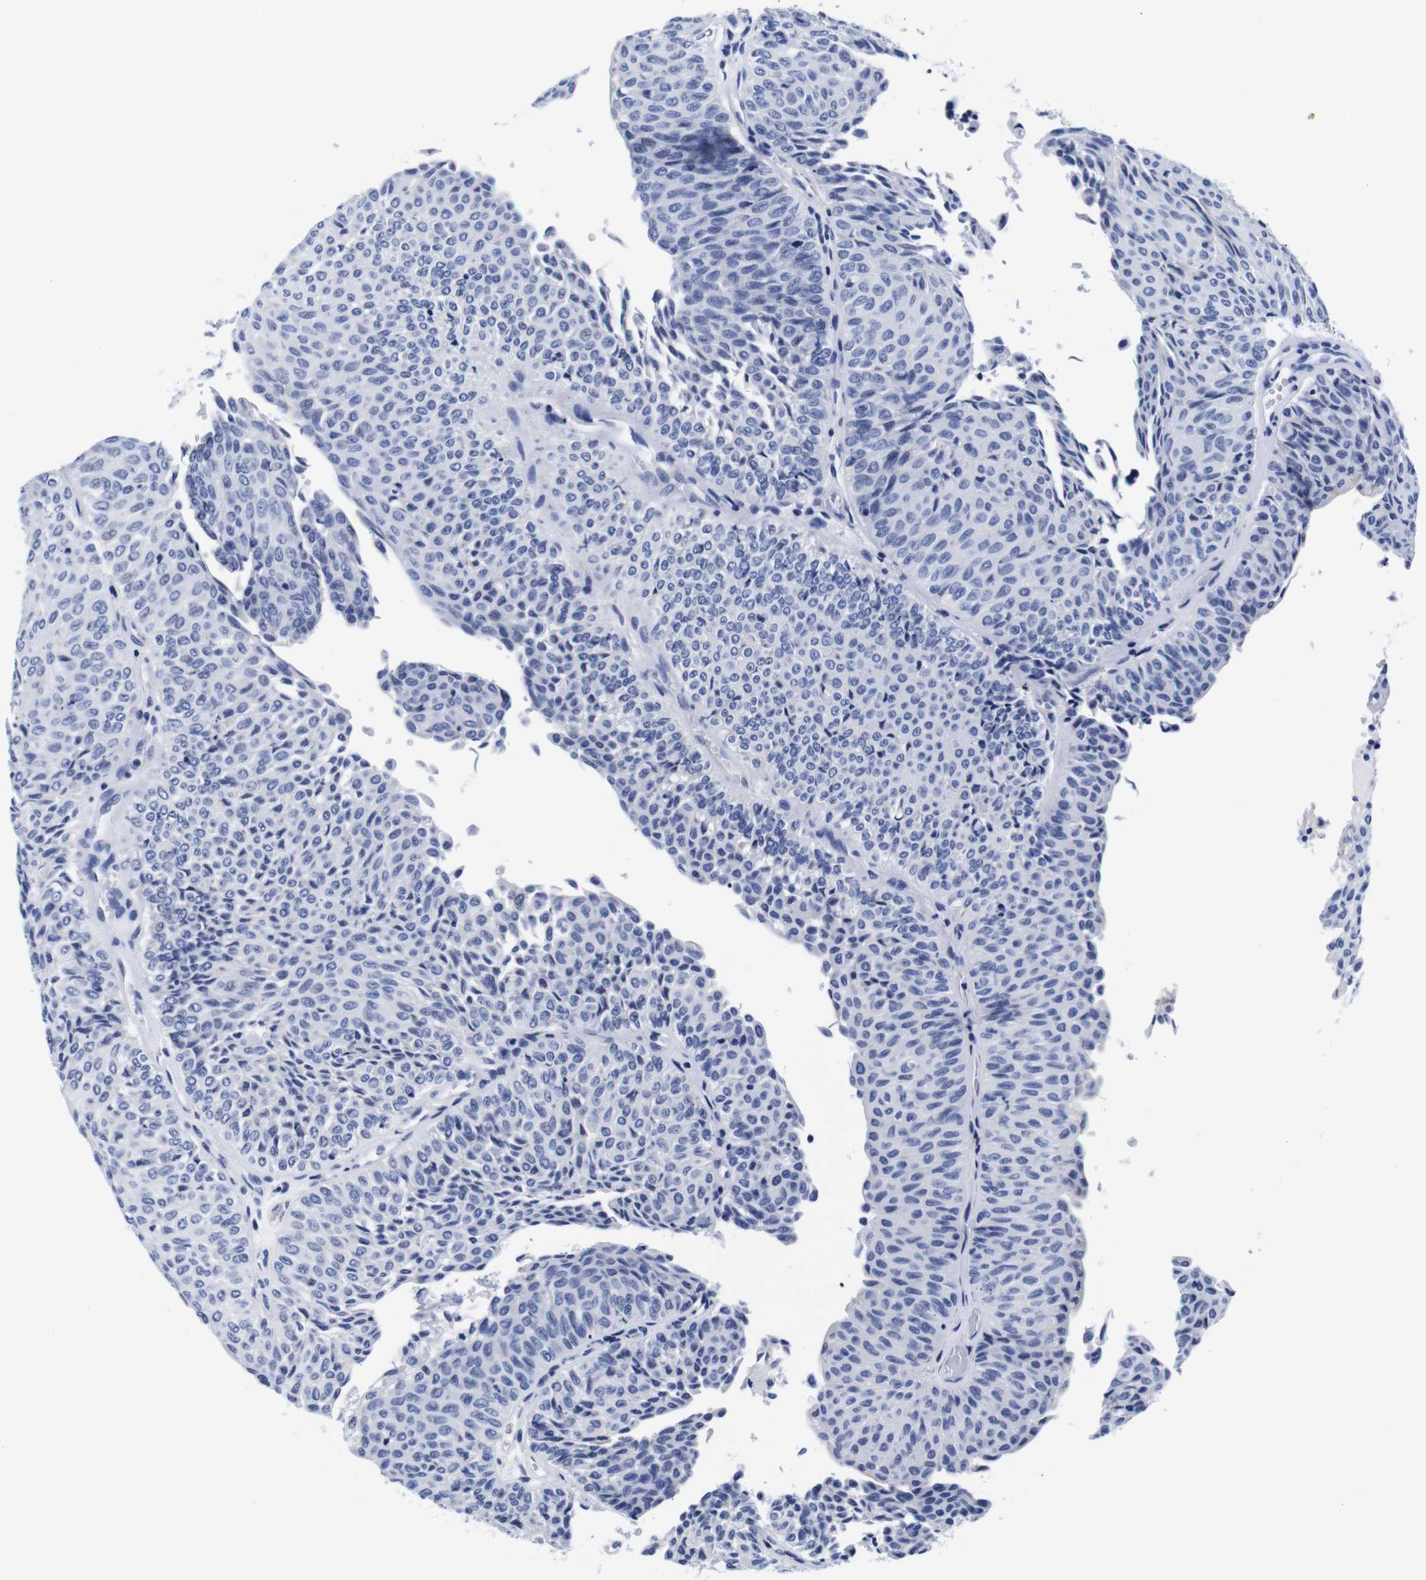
{"staining": {"intensity": "negative", "quantity": "none", "location": "none"}, "tissue": "urothelial cancer", "cell_type": "Tumor cells", "image_type": "cancer", "snomed": [{"axis": "morphology", "description": "Urothelial carcinoma, Low grade"}, {"axis": "topography", "description": "Urinary bladder"}], "caption": "A photomicrograph of low-grade urothelial carcinoma stained for a protein shows no brown staining in tumor cells.", "gene": "CLEC4G", "patient": {"sex": "male", "age": 78}}